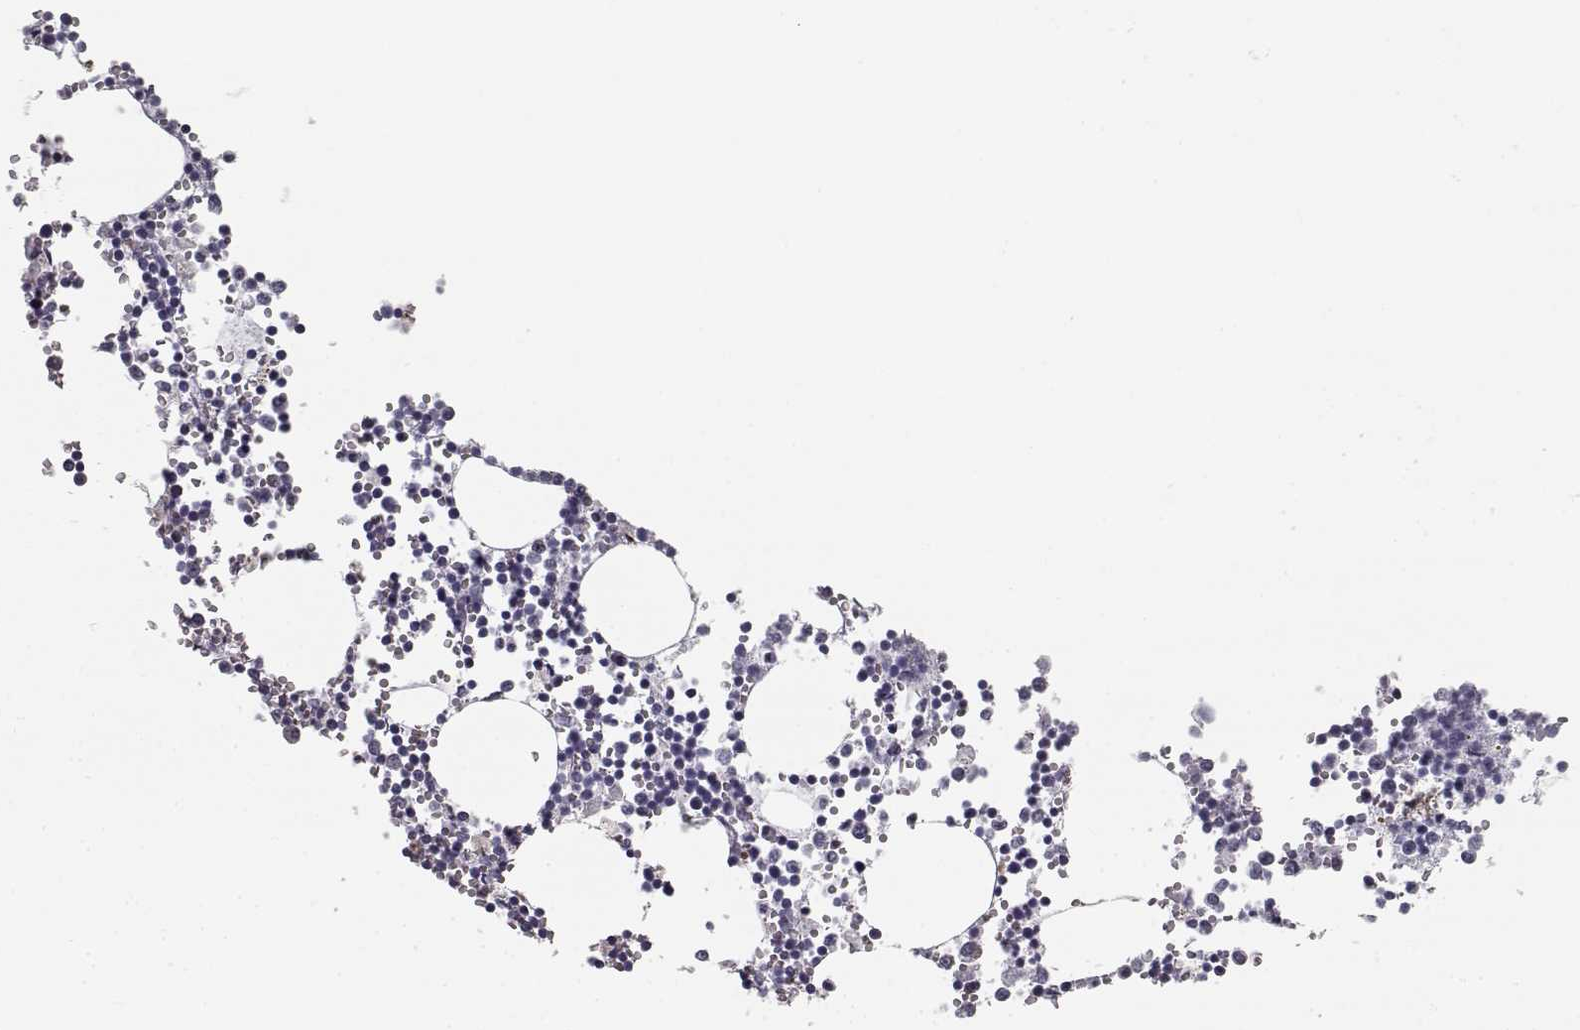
{"staining": {"intensity": "negative", "quantity": "none", "location": "none"}, "tissue": "bone marrow", "cell_type": "Hematopoietic cells", "image_type": "normal", "snomed": [{"axis": "morphology", "description": "Normal tissue, NOS"}, {"axis": "topography", "description": "Bone marrow"}], "caption": "Immunohistochemistry (IHC) photomicrograph of normal bone marrow stained for a protein (brown), which reveals no staining in hematopoietic cells. (DAB (3,3'-diaminobenzidine) immunohistochemistry (IHC) visualized using brightfield microscopy, high magnification).", "gene": "SEMG2", "patient": {"sex": "male", "age": 54}}